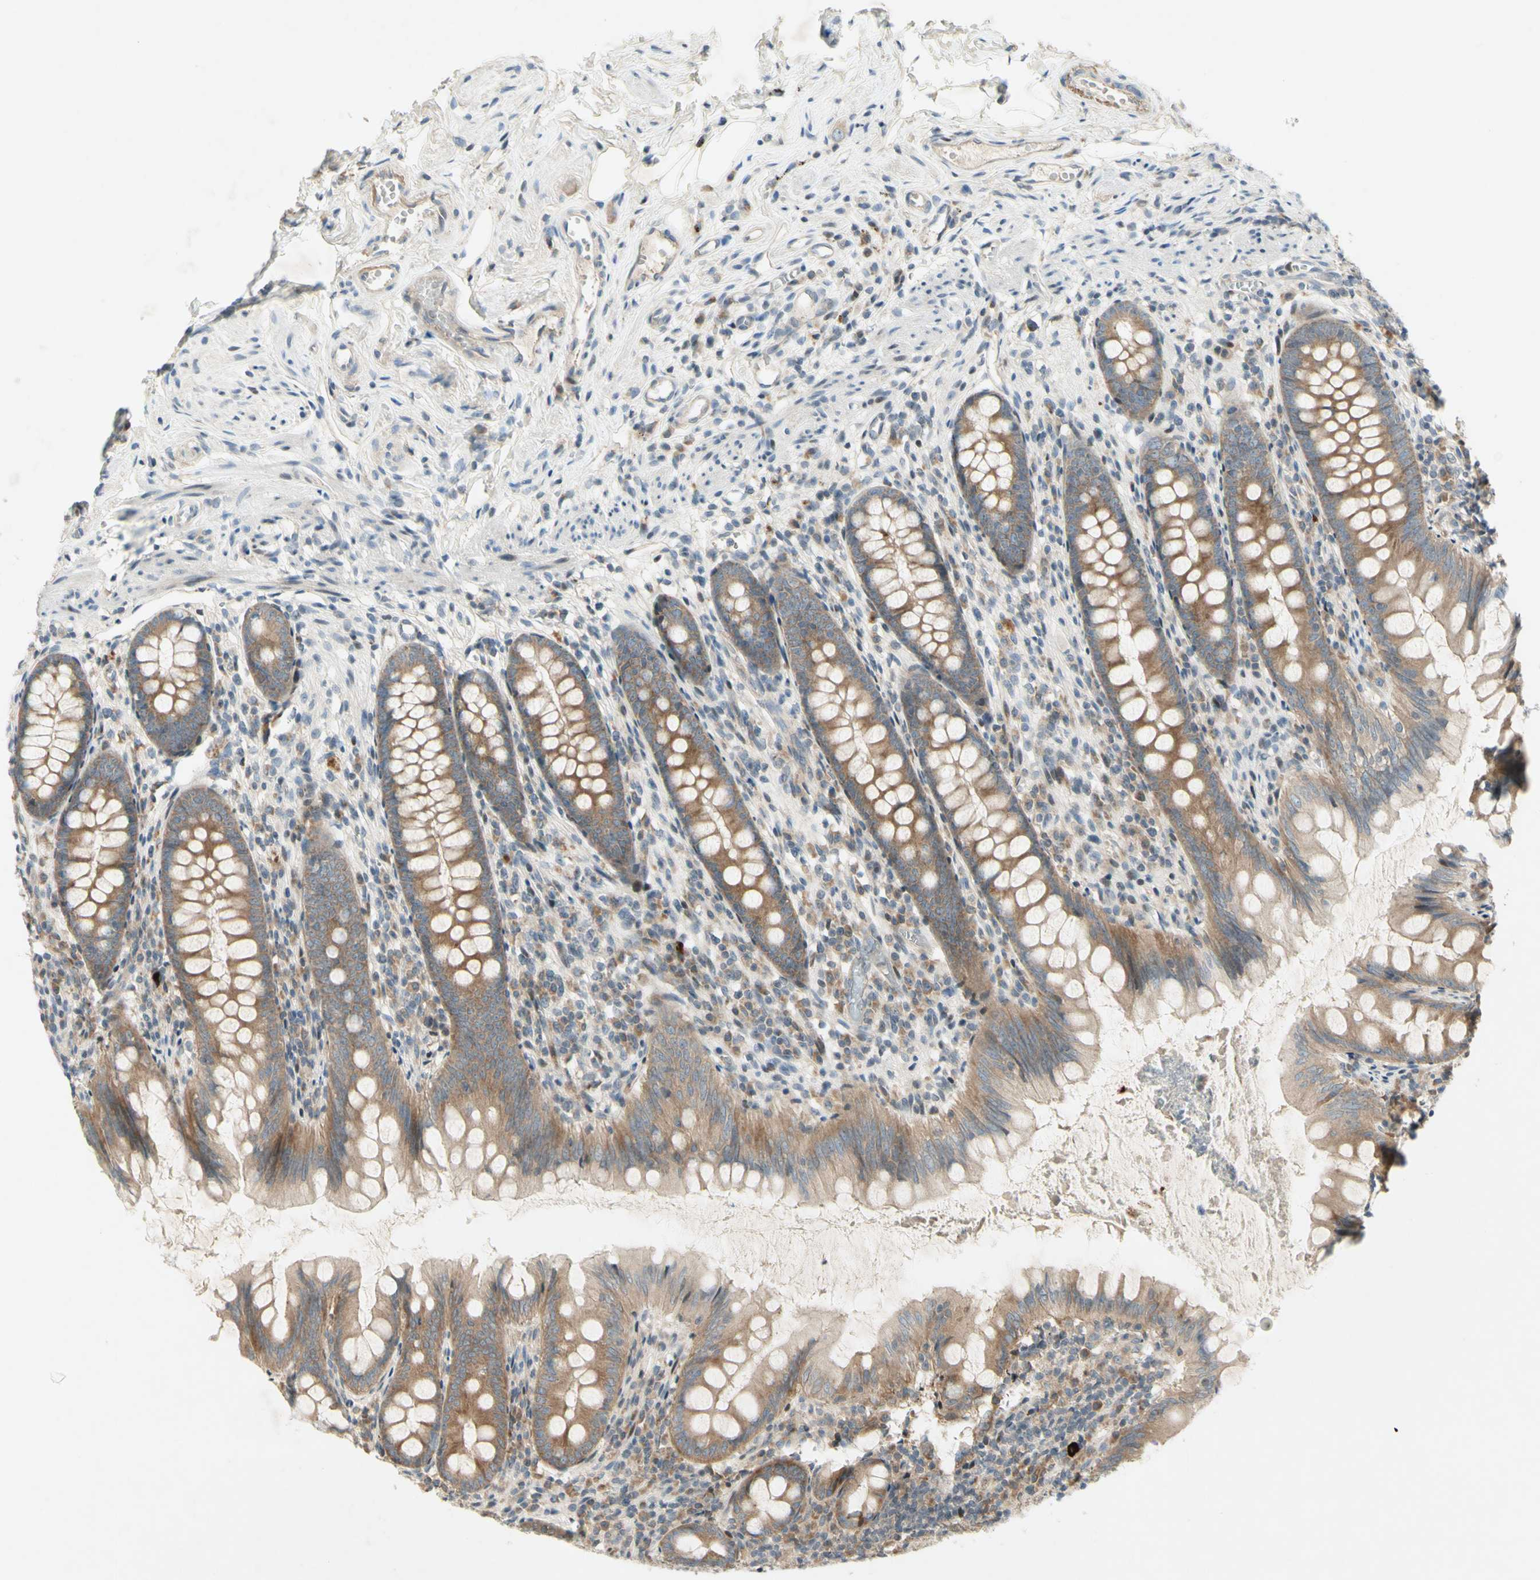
{"staining": {"intensity": "moderate", "quantity": ">75%", "location": "cytoplasmic/membranous"}, "tissue": "appendix", "cell_type": "Glandular cells", "image_type": "normal", "snomed": [{"axis": "morphology", "description": "Normal tissue, NOS"}, {"axis": "topography", "description": "Appendix"}], "caption": "Protein expression analysis of normal appendix shows moderate cytoplasmic/membranous positivity in about >75% of glandular cells.", "gene": "ETF1", "patient": {"sex": "female", "age": 77}}